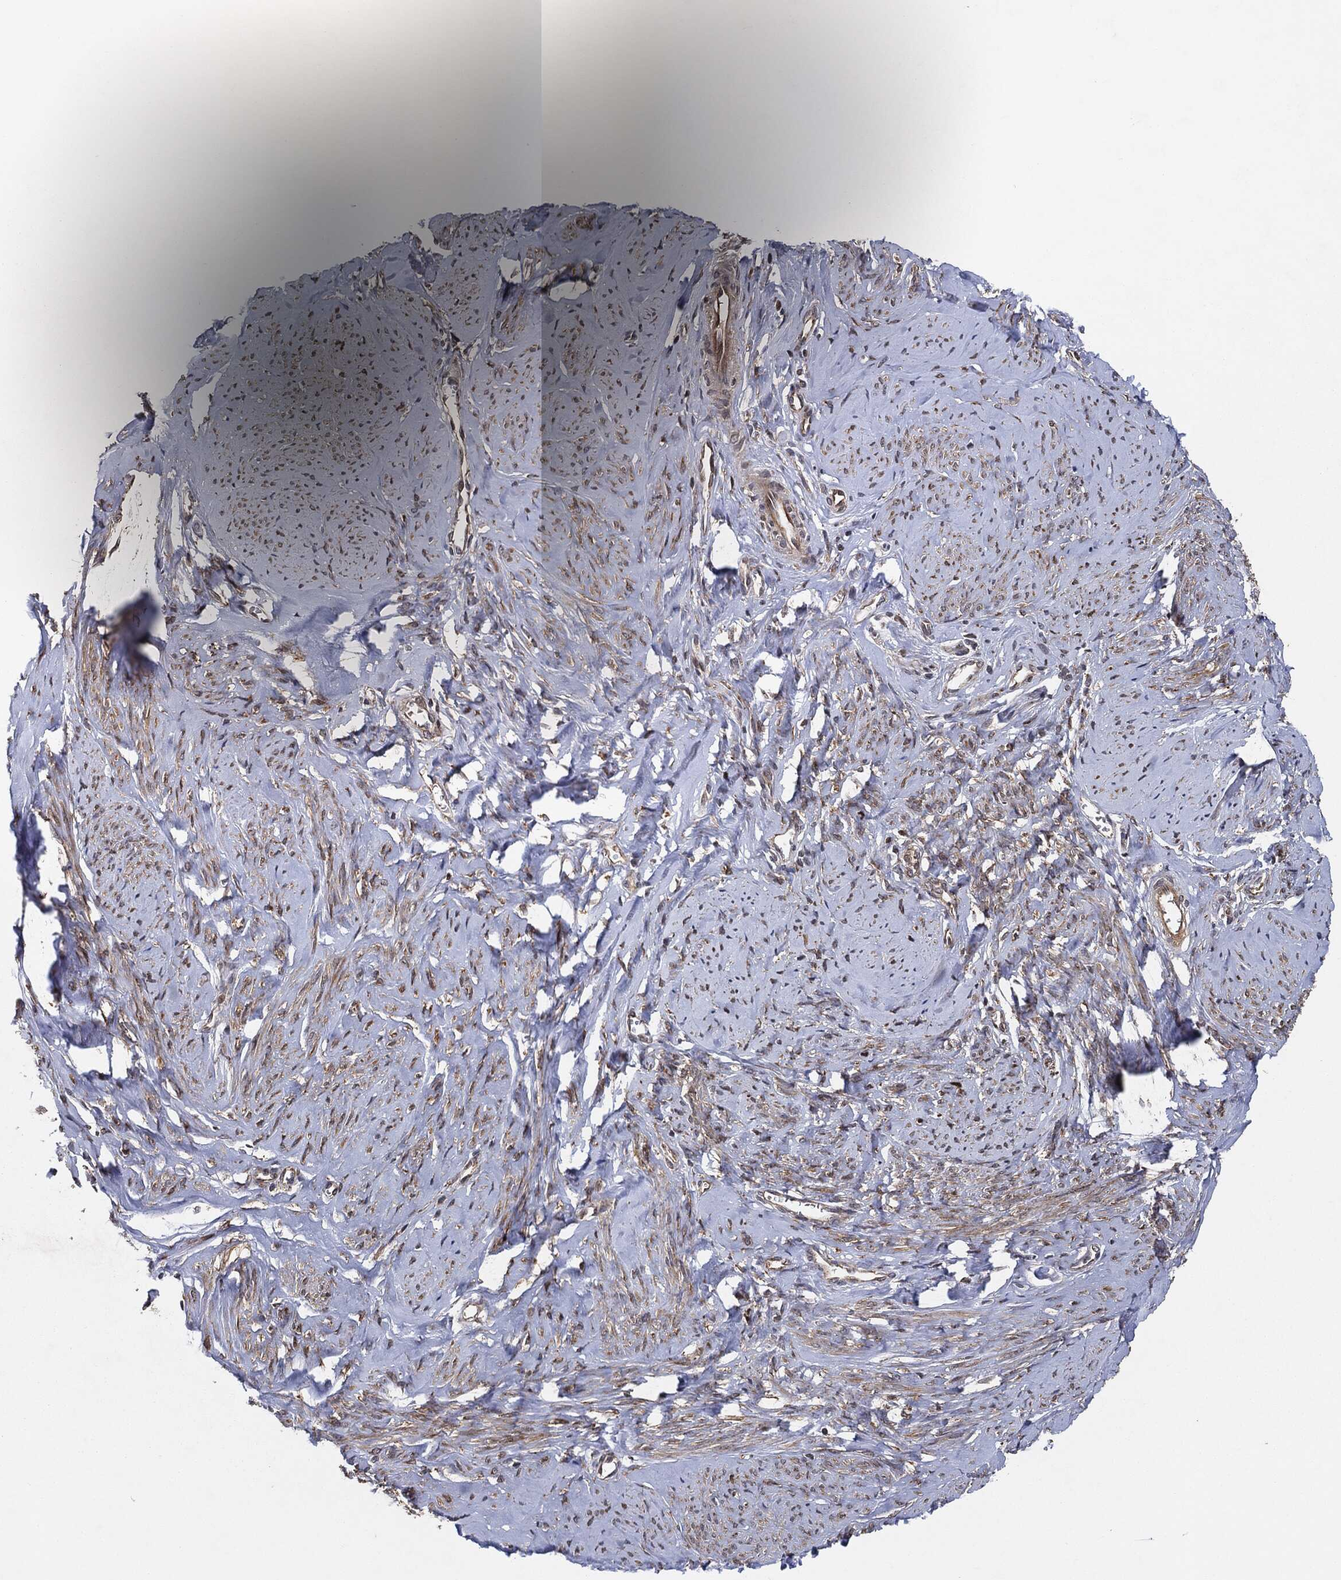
{"staining": {"intensity": "negative", "quantity": "none", "location": "none"}, "tissue": "smooth muscle", "cell_type": "Smooth muscle cells", "image_type": "normal", "snomed": [{"axis": "morphology", "description": "Normal tissue, NOS"}, {"axis": "topography", "description": "Smooth muscle"}], "caption": "Immunohistochemistry (IHC) of benign human smooth muscle shows no positivity in smooth muscle cells.", "gene": "BCAR1", "patient": {"sex": "female", "age": 48}}